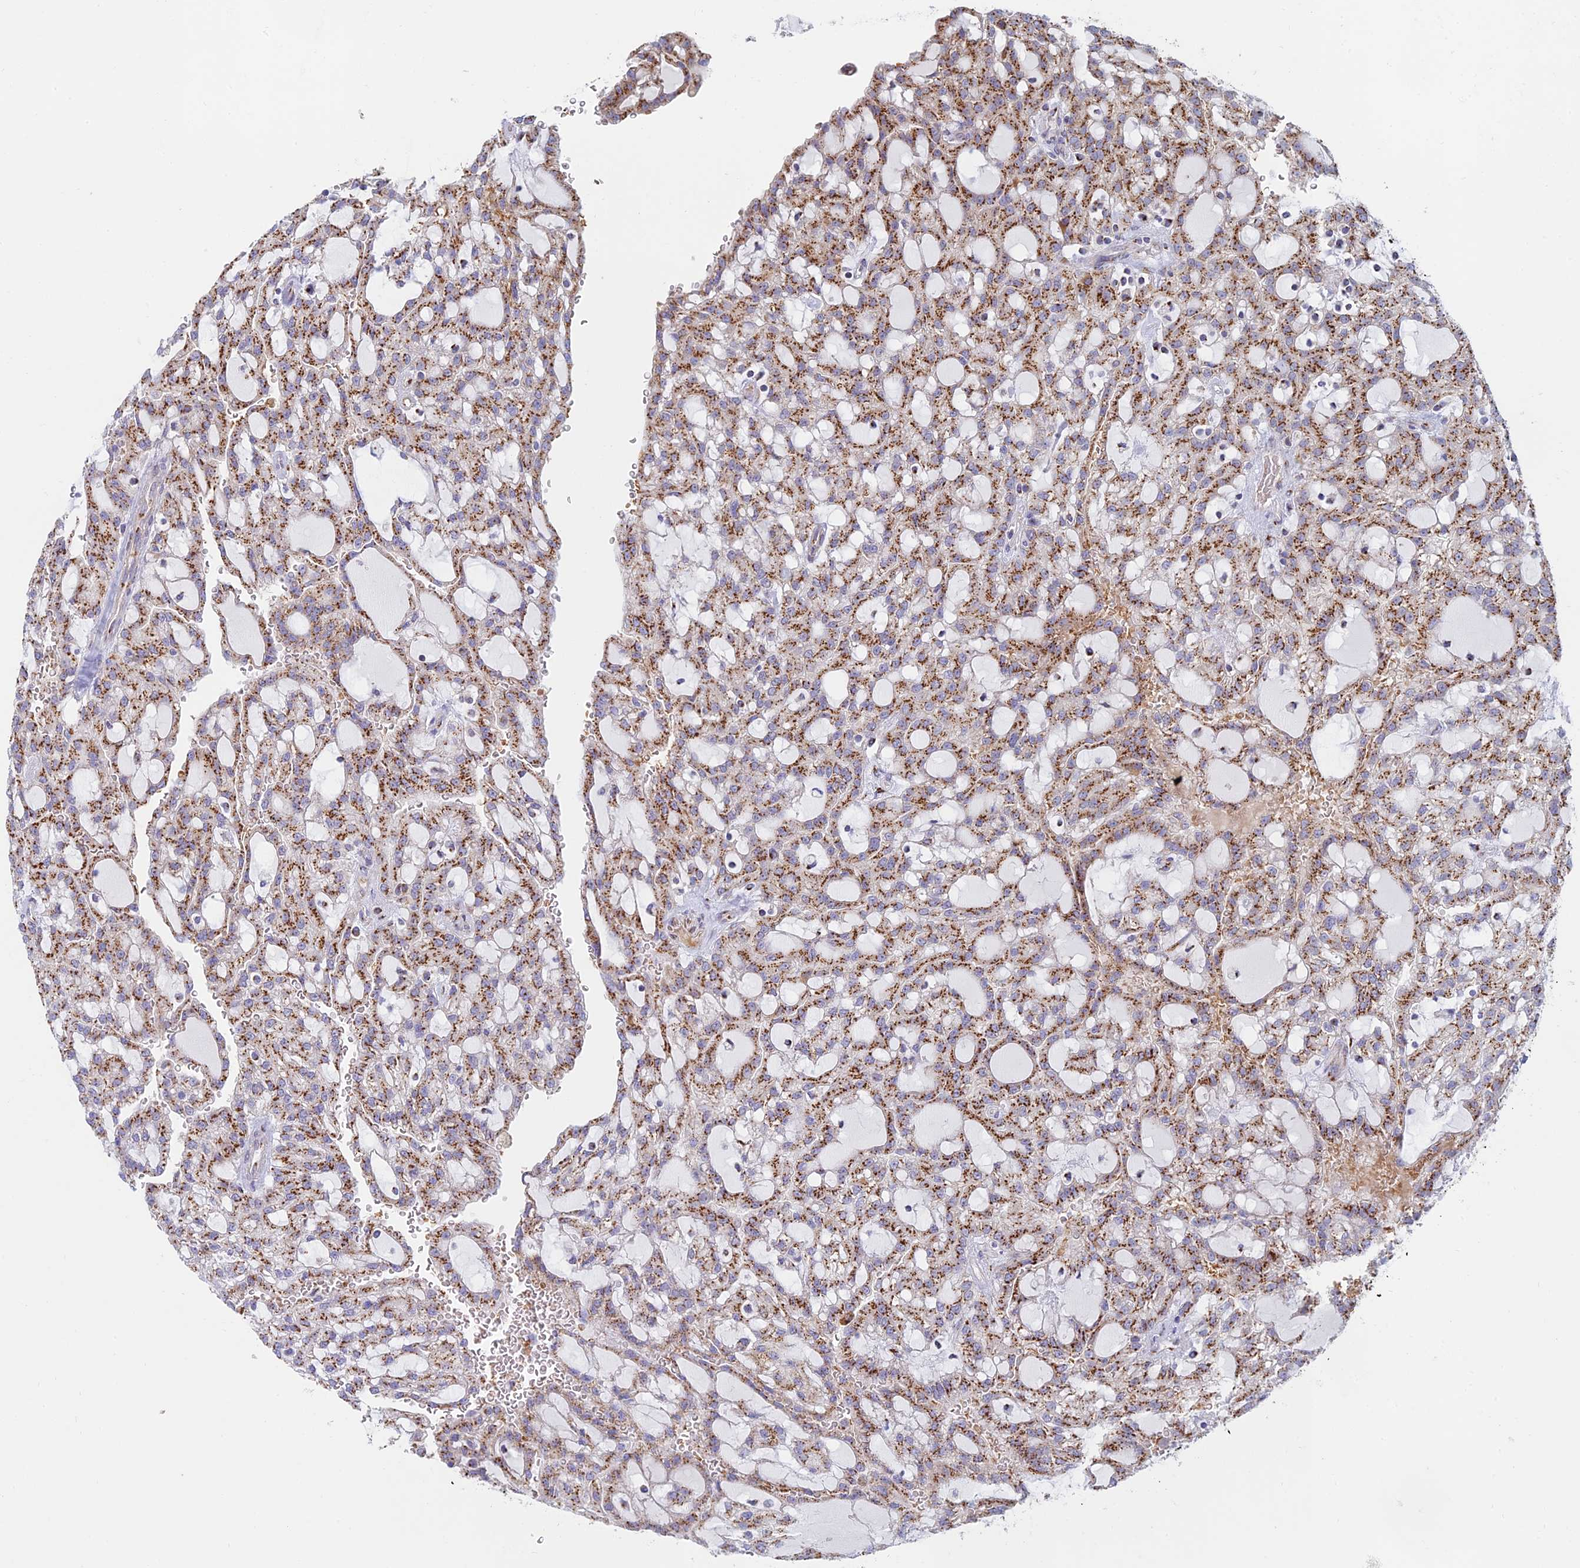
{"staining": {"intensity": "moderate", "quantity": ">75%", "location": "cytoplasmic/membranous"}, "tissue": "renal cancer", "cell_type": "Tumor cells", "image_type": "cancer", "snomed": [{"axis": "morphology", "description": "Adenocarcinoma, NOS"}, {"axis": "topography", "description": "Kidney"}], "caption": "Human renal adenocarcinoma stained for a protein (brown) reveals moderate cytoplasmic/membranous positive staining in about >75% of tumor cells.", "gene": "HS2ST1", "patient": {"sex": "male", "age": 63}}